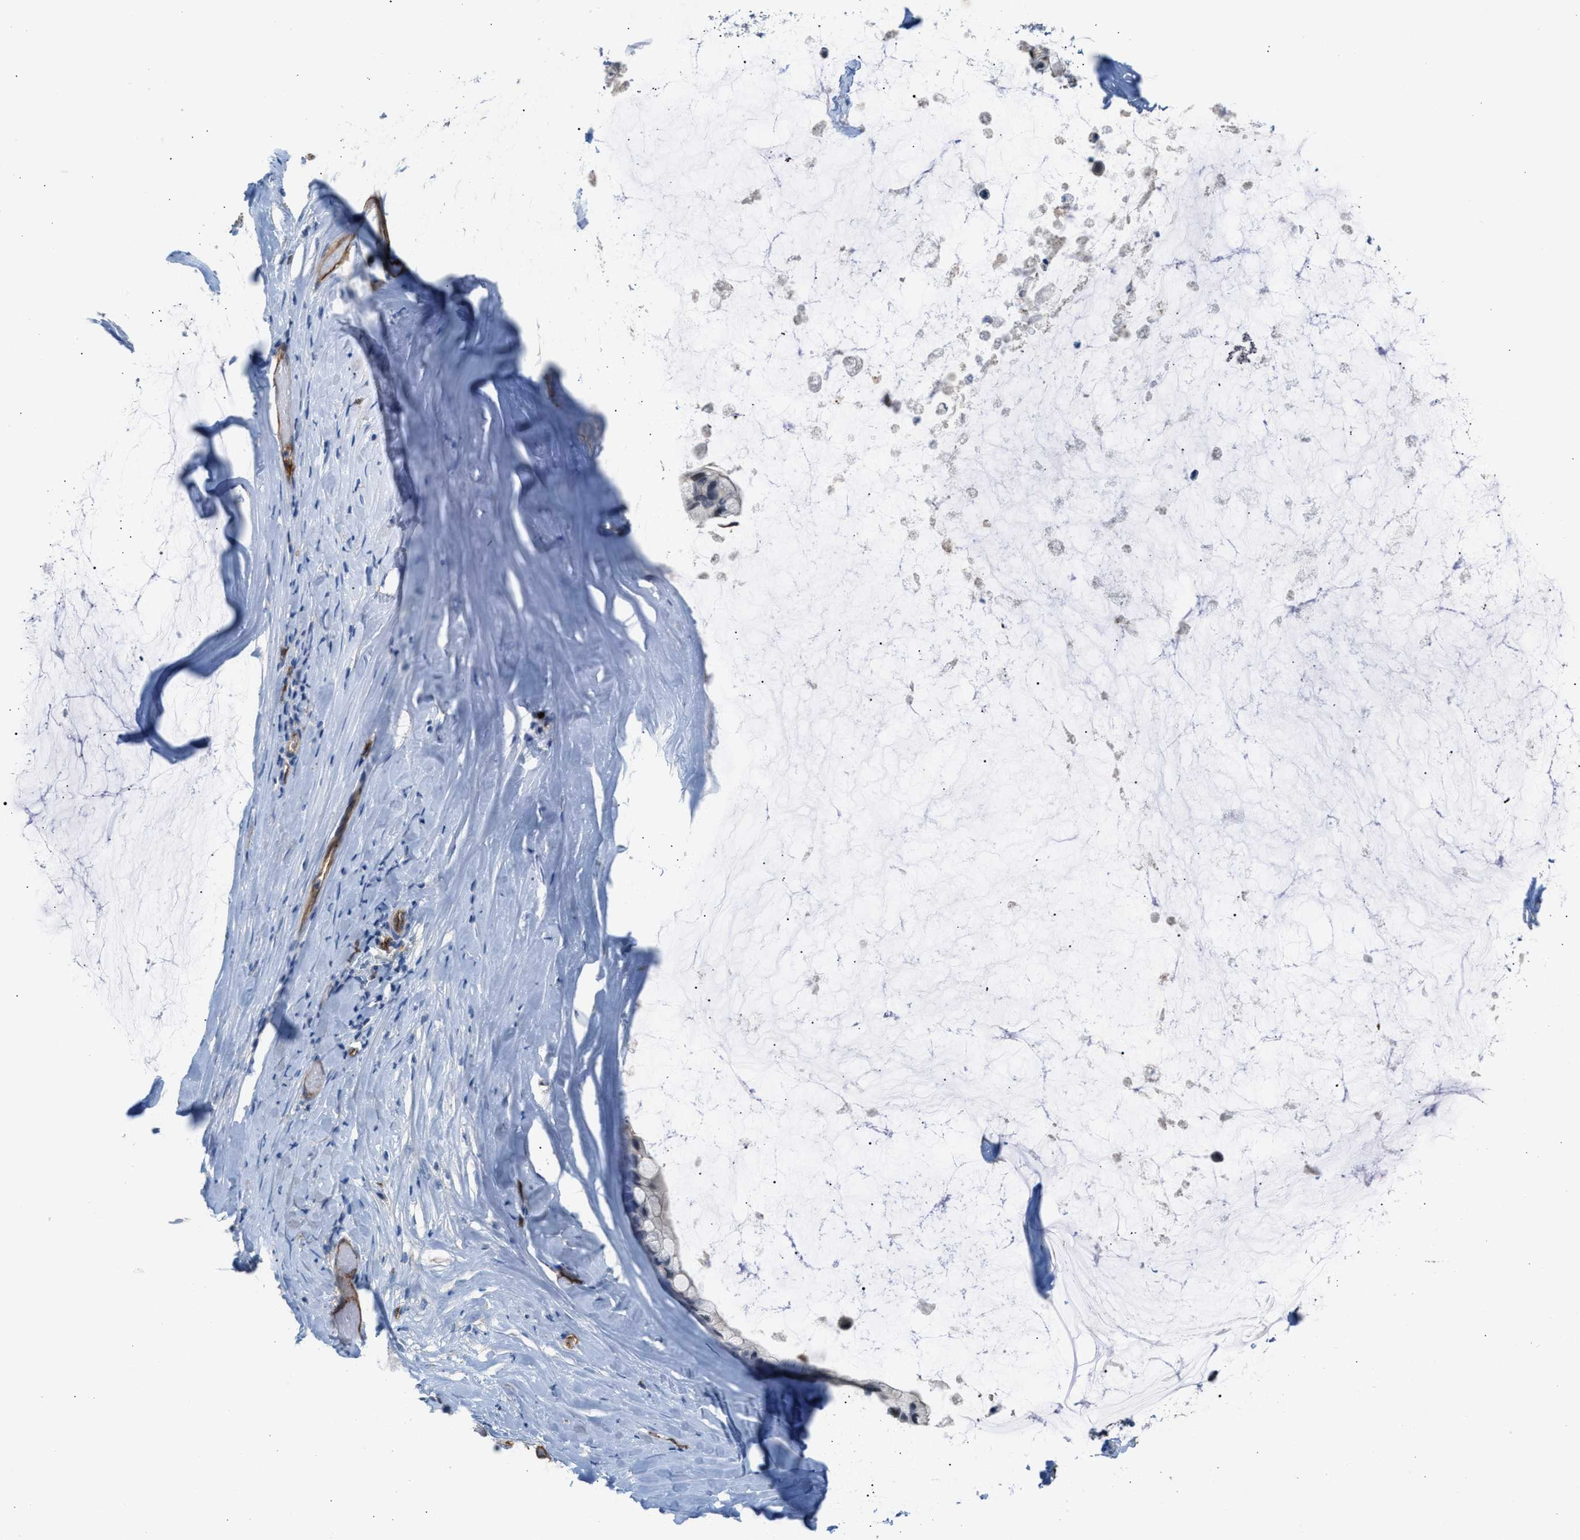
{"staining": {"intensity": "negative", "quantity": "none", "location": "none"}, "tissue": "ovarian cancer", "cell_type": "Tumor cells", "image_type": "cancer", "snomed": [{"axis": "morphology", "description": "Cystadenocarcinoma, mucinous, NOS"}, {"axis": "topography", "description": "Ovary"}], "caption": "Mucinous cystadenocarcinoma (ovarian) was stained to show a protein in brown. There is no significant positivity in tumor cells.", "gene": "DYSF", "patient": {"sex": "female", "age": 39}}